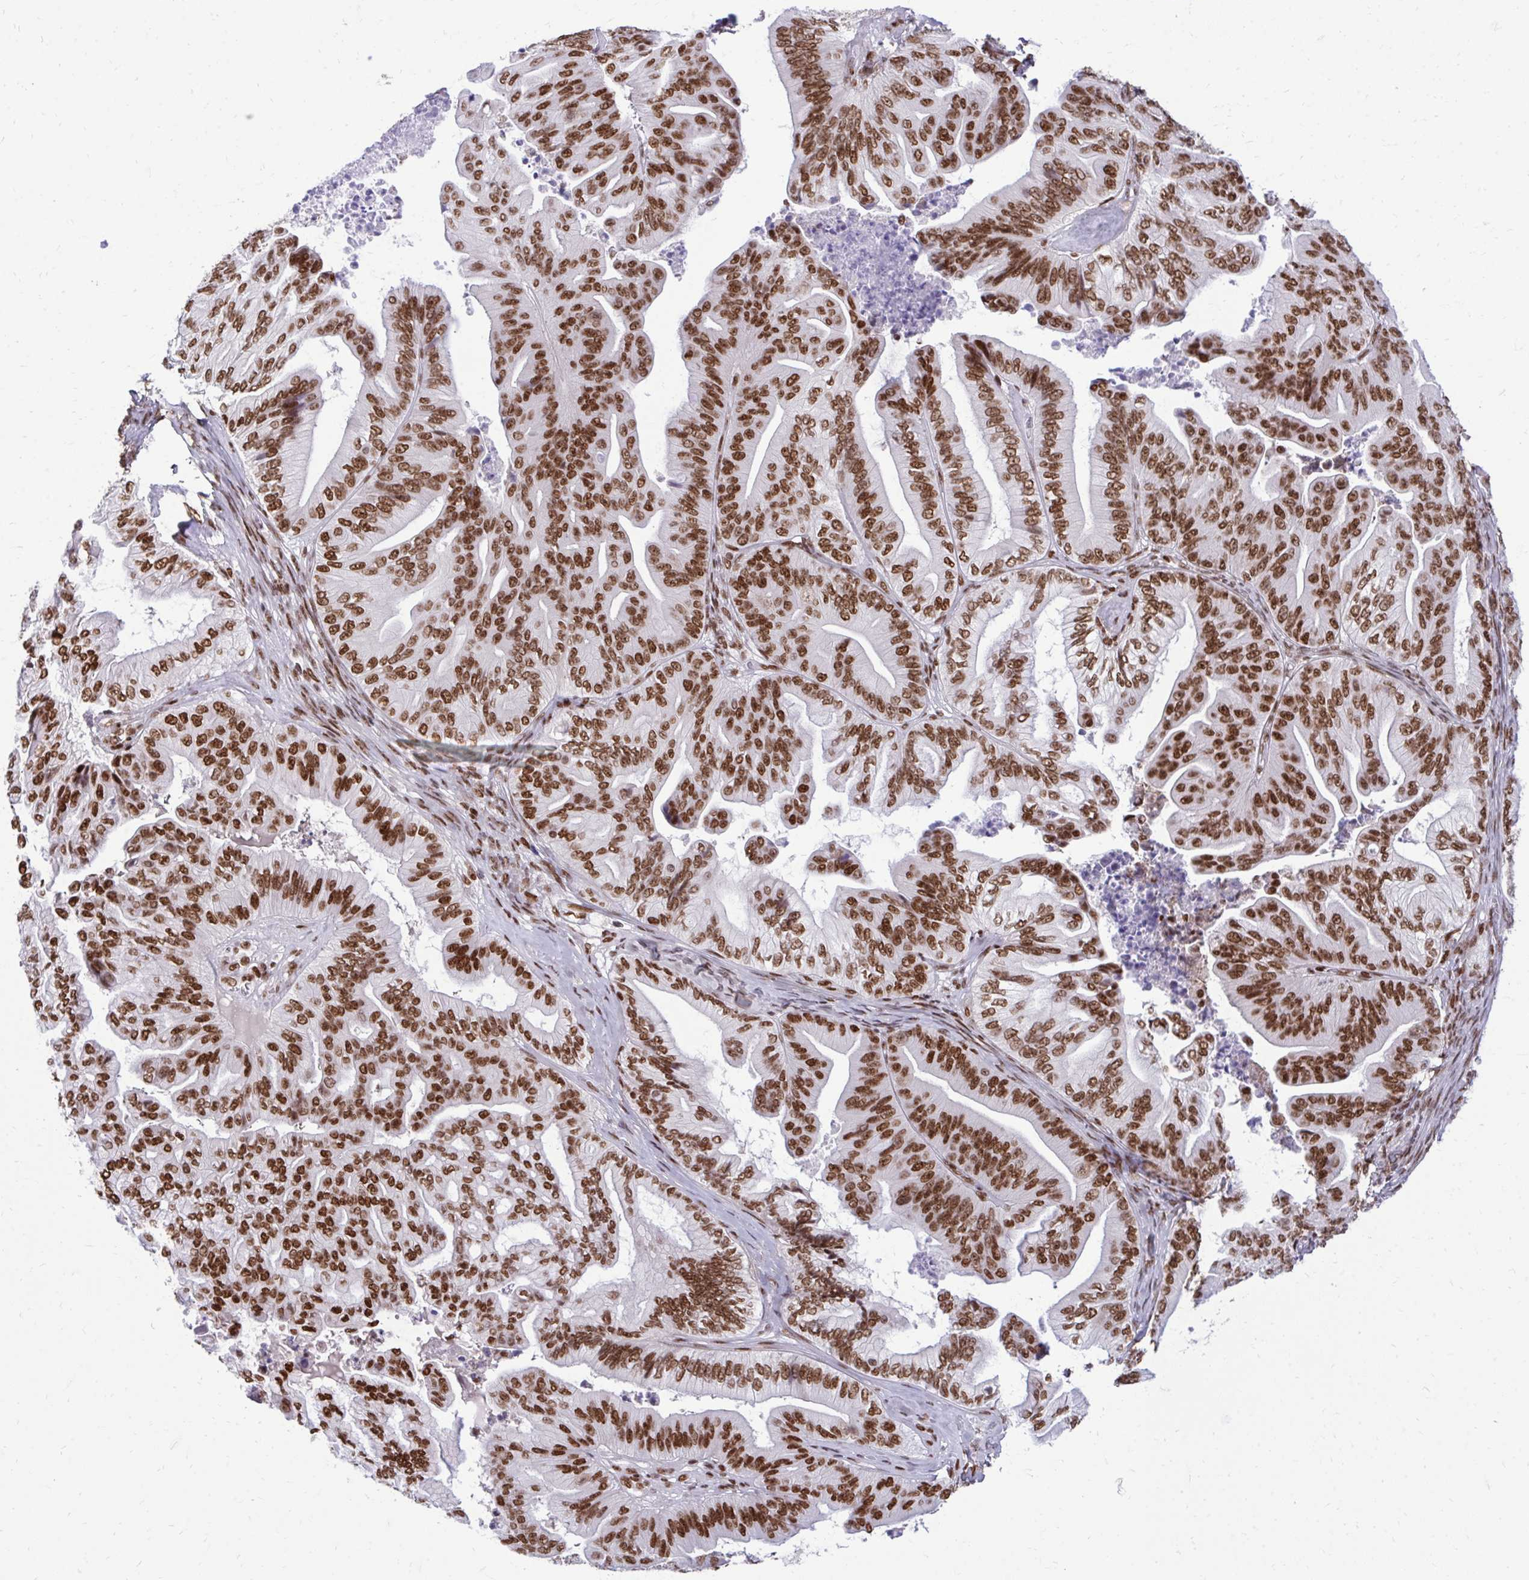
{"staining": {"intensity": "strong", "quantity": ">75%", "location": "nuclear"}, "tissue": "ovarian cancer", "cell_type": "Tumor cells", "image_type": "cancer", "snomed": [{"axis": "morphology", "description": "Cystadenocarcinoma, mucinous, NOS"}, {"axis": "topography", "description": "Ovary"}], "caption": "Immunohistochemical staining of human ovarian cancer (mucinous cystadenocarcinoma) shows high levels of strong nuclear protein staining in about >75% of tumor cells.", "gene": "CDYL", "patient": {"sex": "female", "age": 67}}